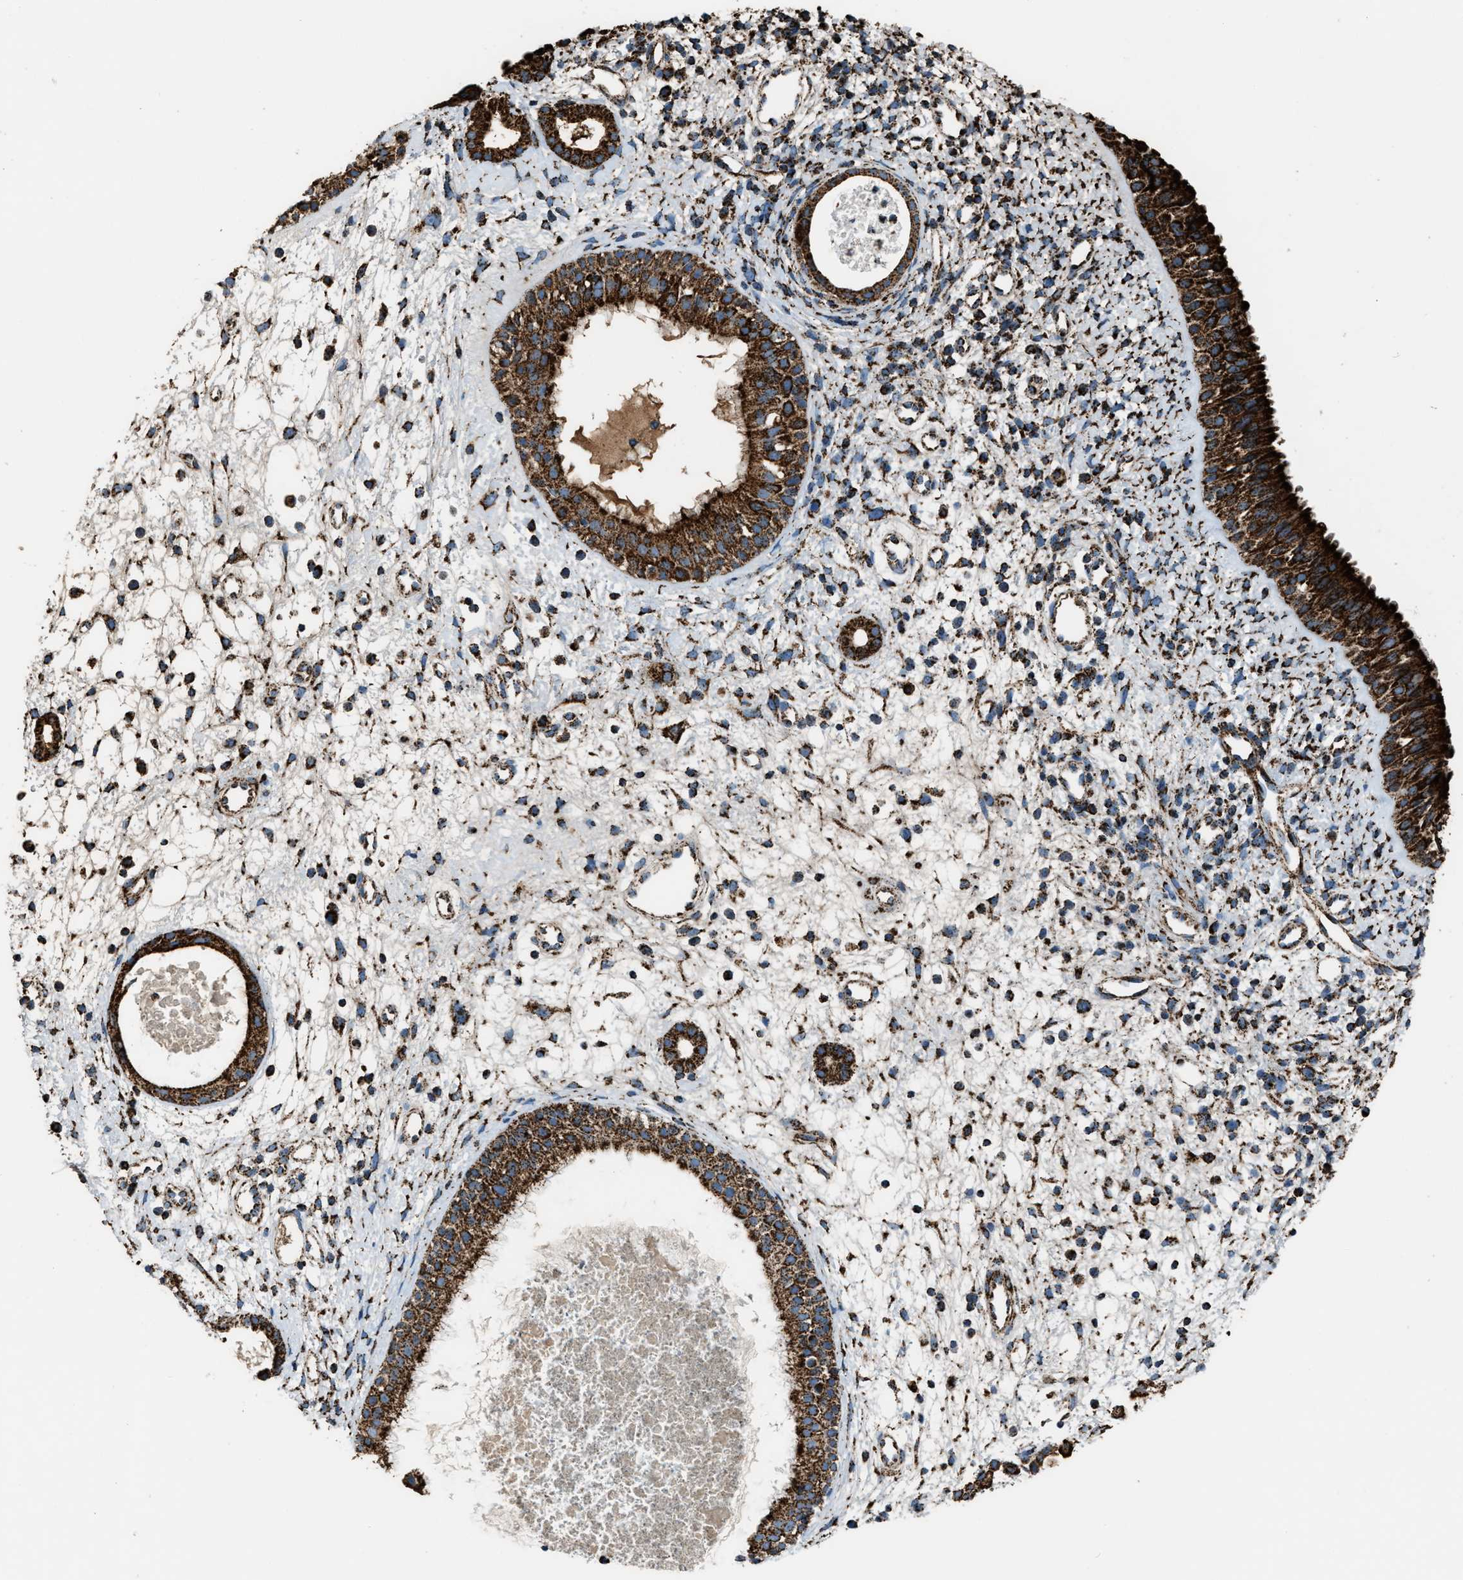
{"staining": {"intensity": "strong", "quantity": ">75%", "location": "cytoplasmic/membranous"}, "tissue": "nasopharynx", "cell_type": "Respiratory epithelial cells", "image_type": "normal", "snomed": [{"axis": "morphology", "description": "Normal tissue, NOS"}, {"axis": "topography", "description": "Nasopharynx"}], "caption": "Brown immunohistochemical staining in normal human nasopharynx reveals strong cytoplasmic/membranous positivity in about >75% of respiratory epithelial cells. The protein is shown in brown color, while the nuclei are stained blue.", "gene": "MDH2", "patient": {"sex": "male", "age": 22}}